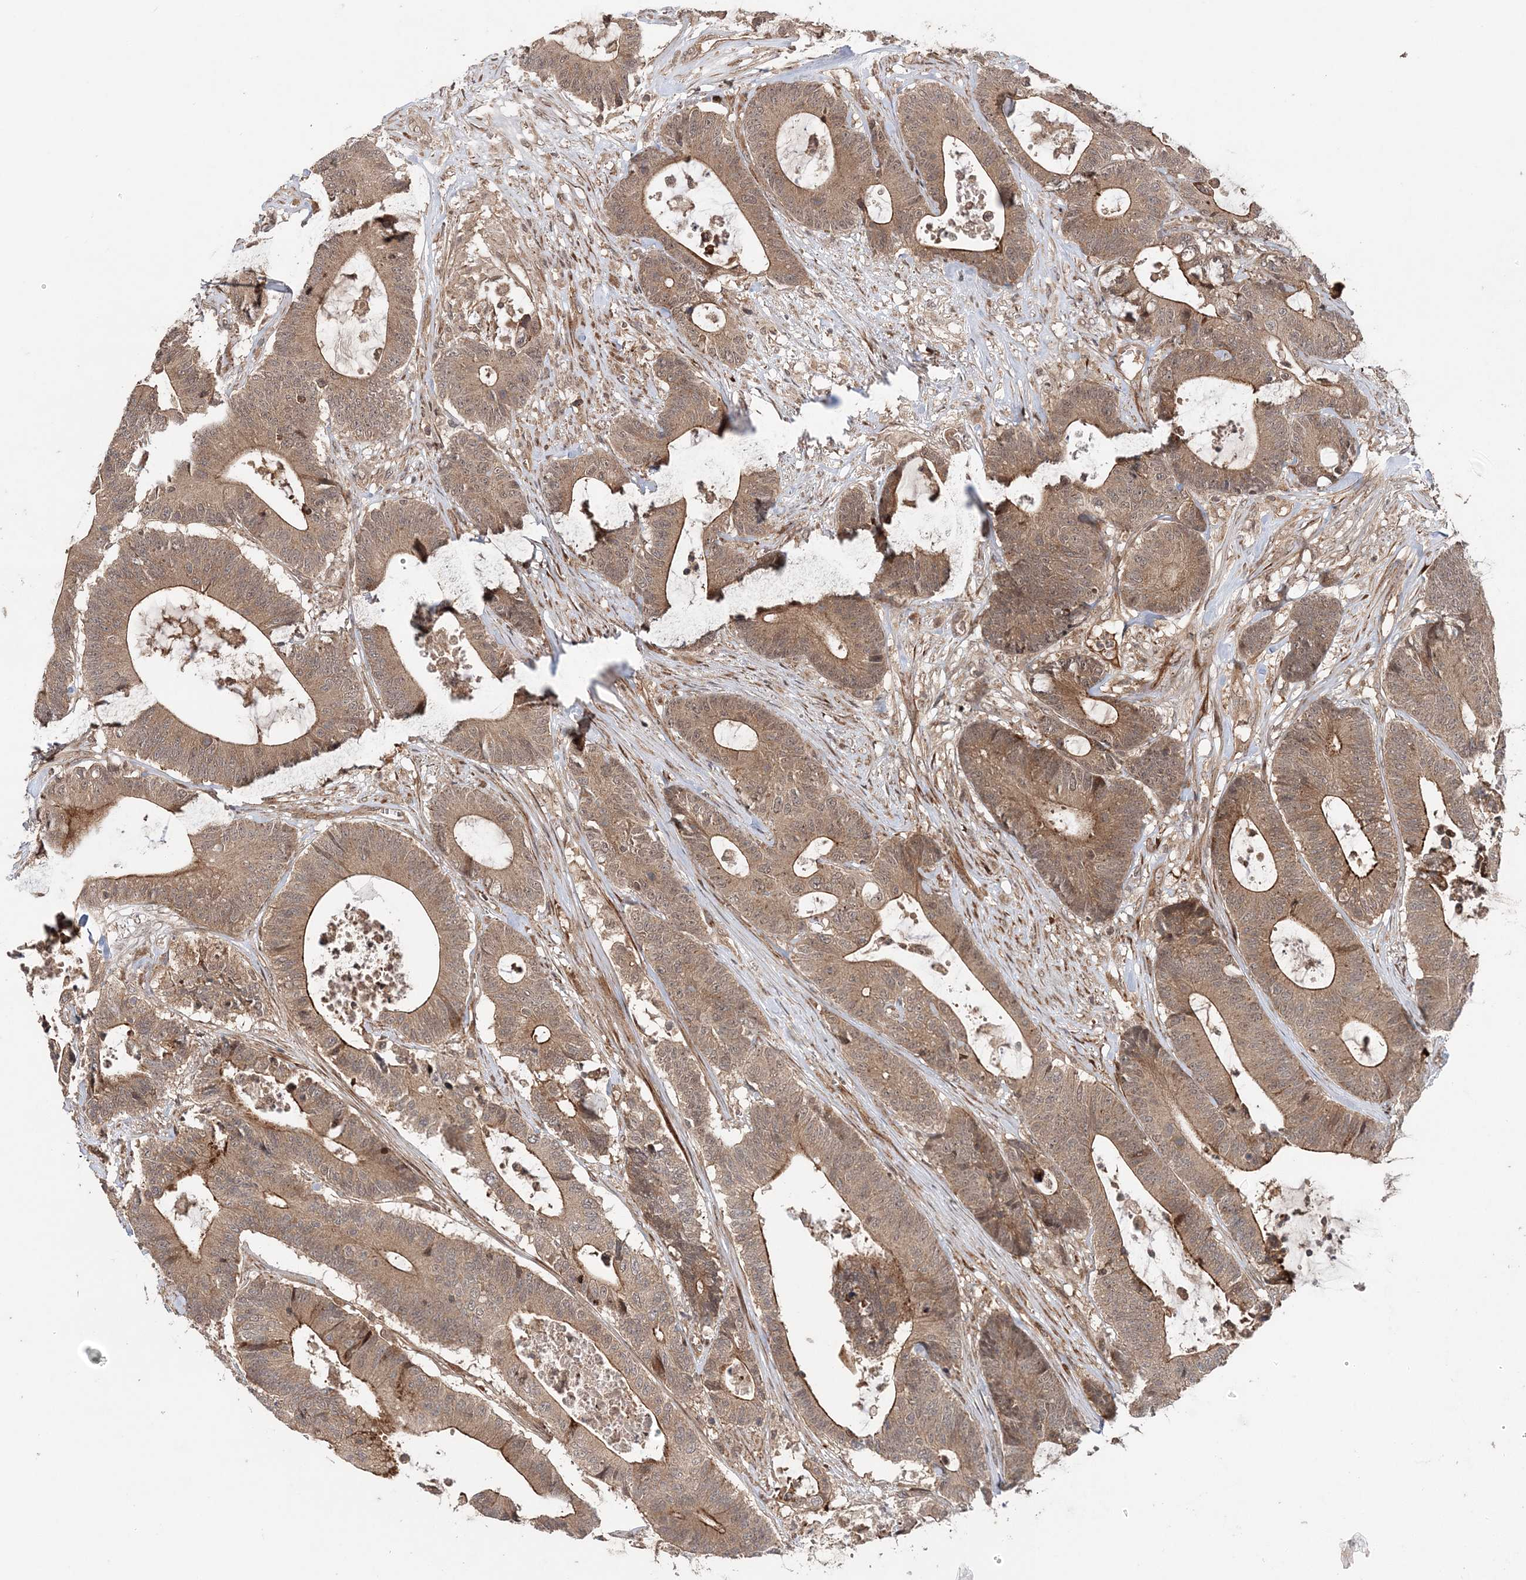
{"staining": {"intensity": "moderate", "quantity": ">75%", "location": "cytoplasmic/membranous"}, "tissue": "colorectal cancer", "cell_type": "Tumor cells", "image_type": "cancer", "snomed": [{"axis": "morphology", "description": "Adenocarcinoma, NOS"}, {"axis": "topography", "description": "Colon"}], "caption": "A brown stain highlights moderate cytoplasmic/membranous positivity of a protein in human colorectal adenocarcinoma tumor cells.", "gene": "UBTD2", "patient": {"sex": "female", "age": 84}}